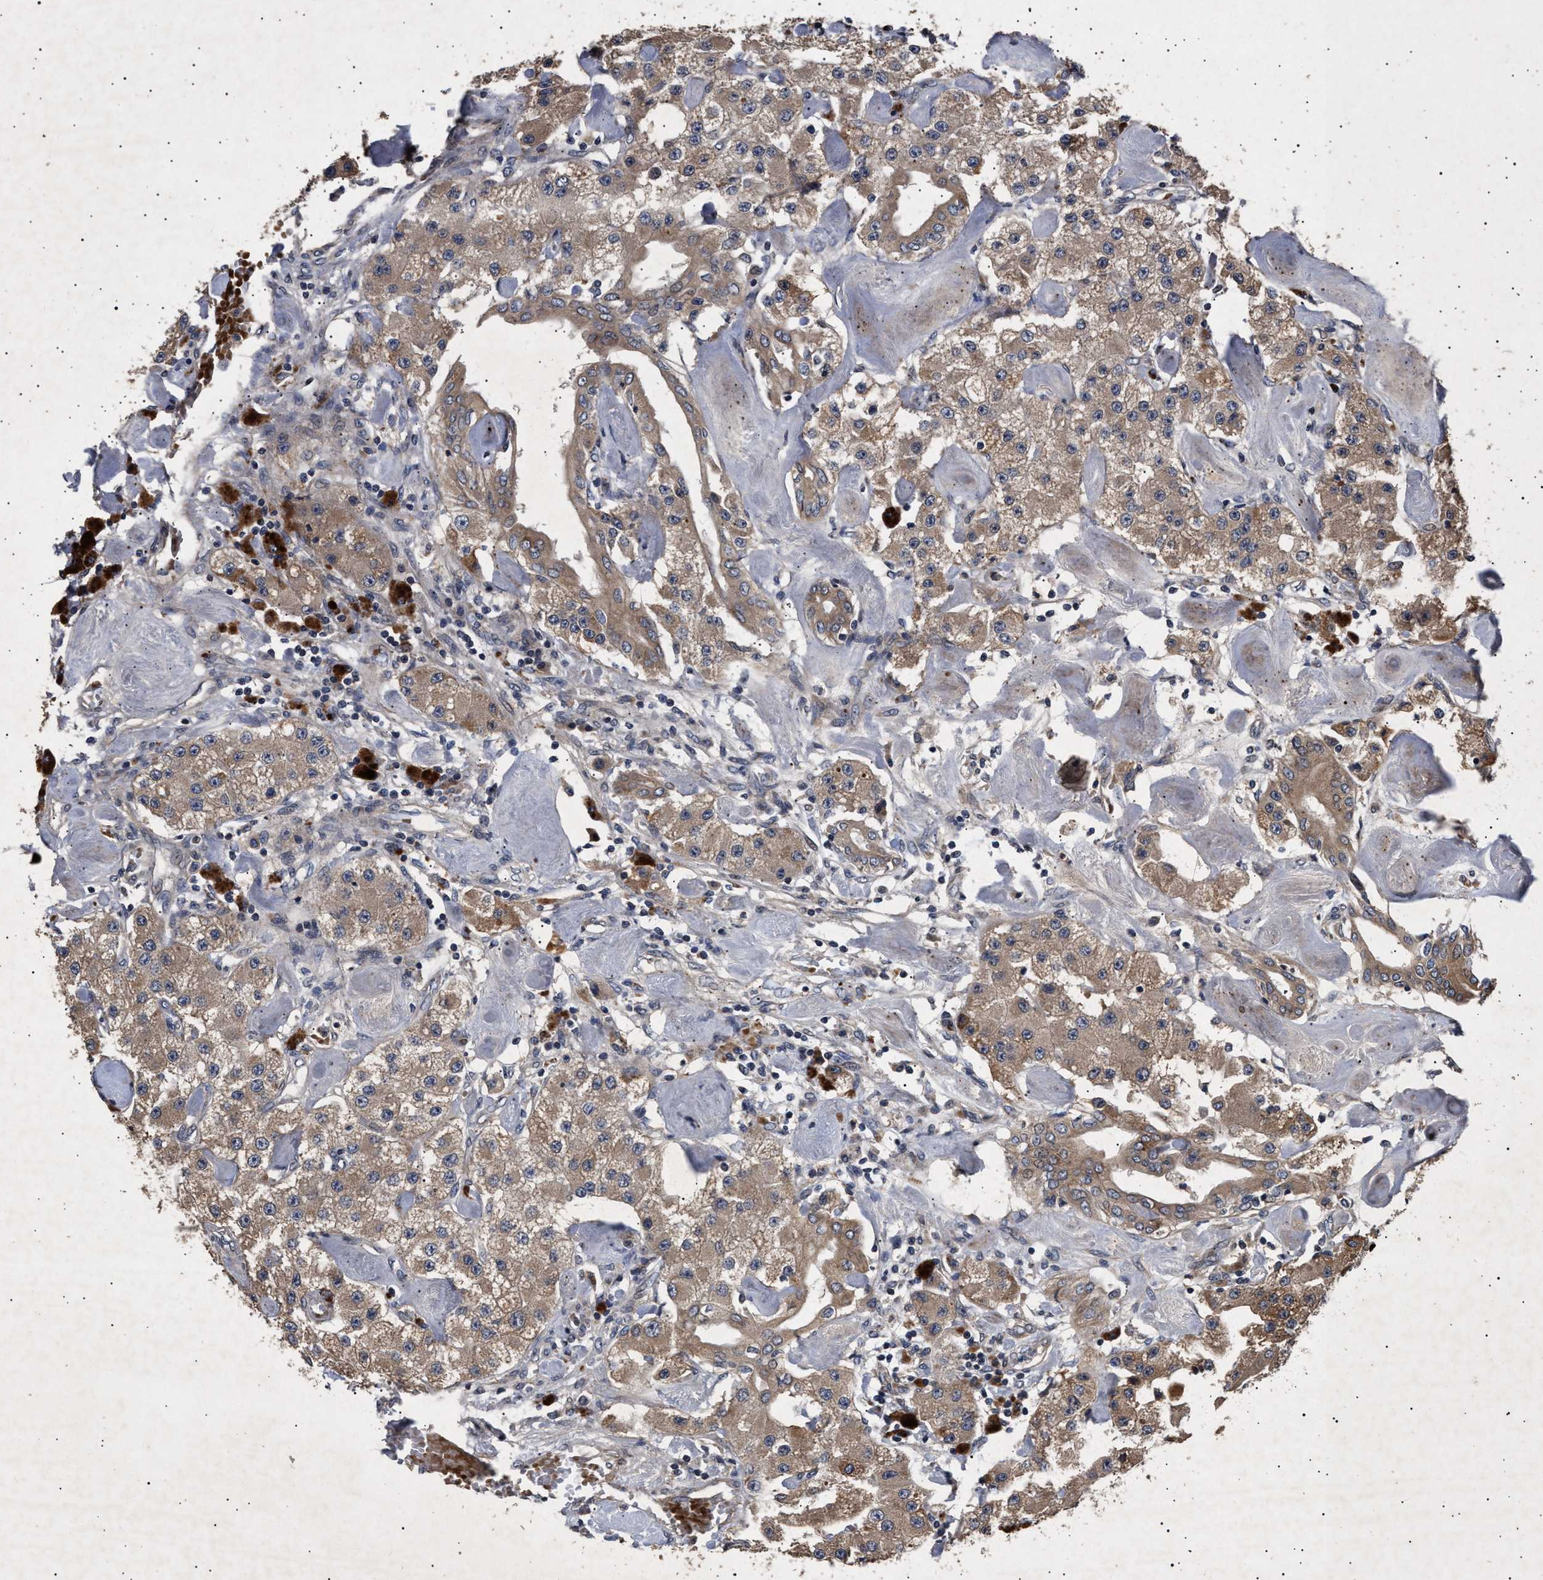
{"staining": {"intensity": "moderate", "quantity": ">75%", "location": "cytoplasmic/membranous"}, "tissue": "carcinoid", "cell_type": "Tumor cells", "image_type": "cancer", "snomed": [{"axis": "morphology", "description": "Carcinoid, malignant, NOS"}, {"axis": "topography", "description": "Pancreas"}], "caption": "Protein analysis of carcinoid (malignant) tissue exhibits moderate cytoplasmic/membranous staining in approximately >75% of tumor cells.", "gene": "ITGB5", "patient": {"sex": "male", "age": 41}}